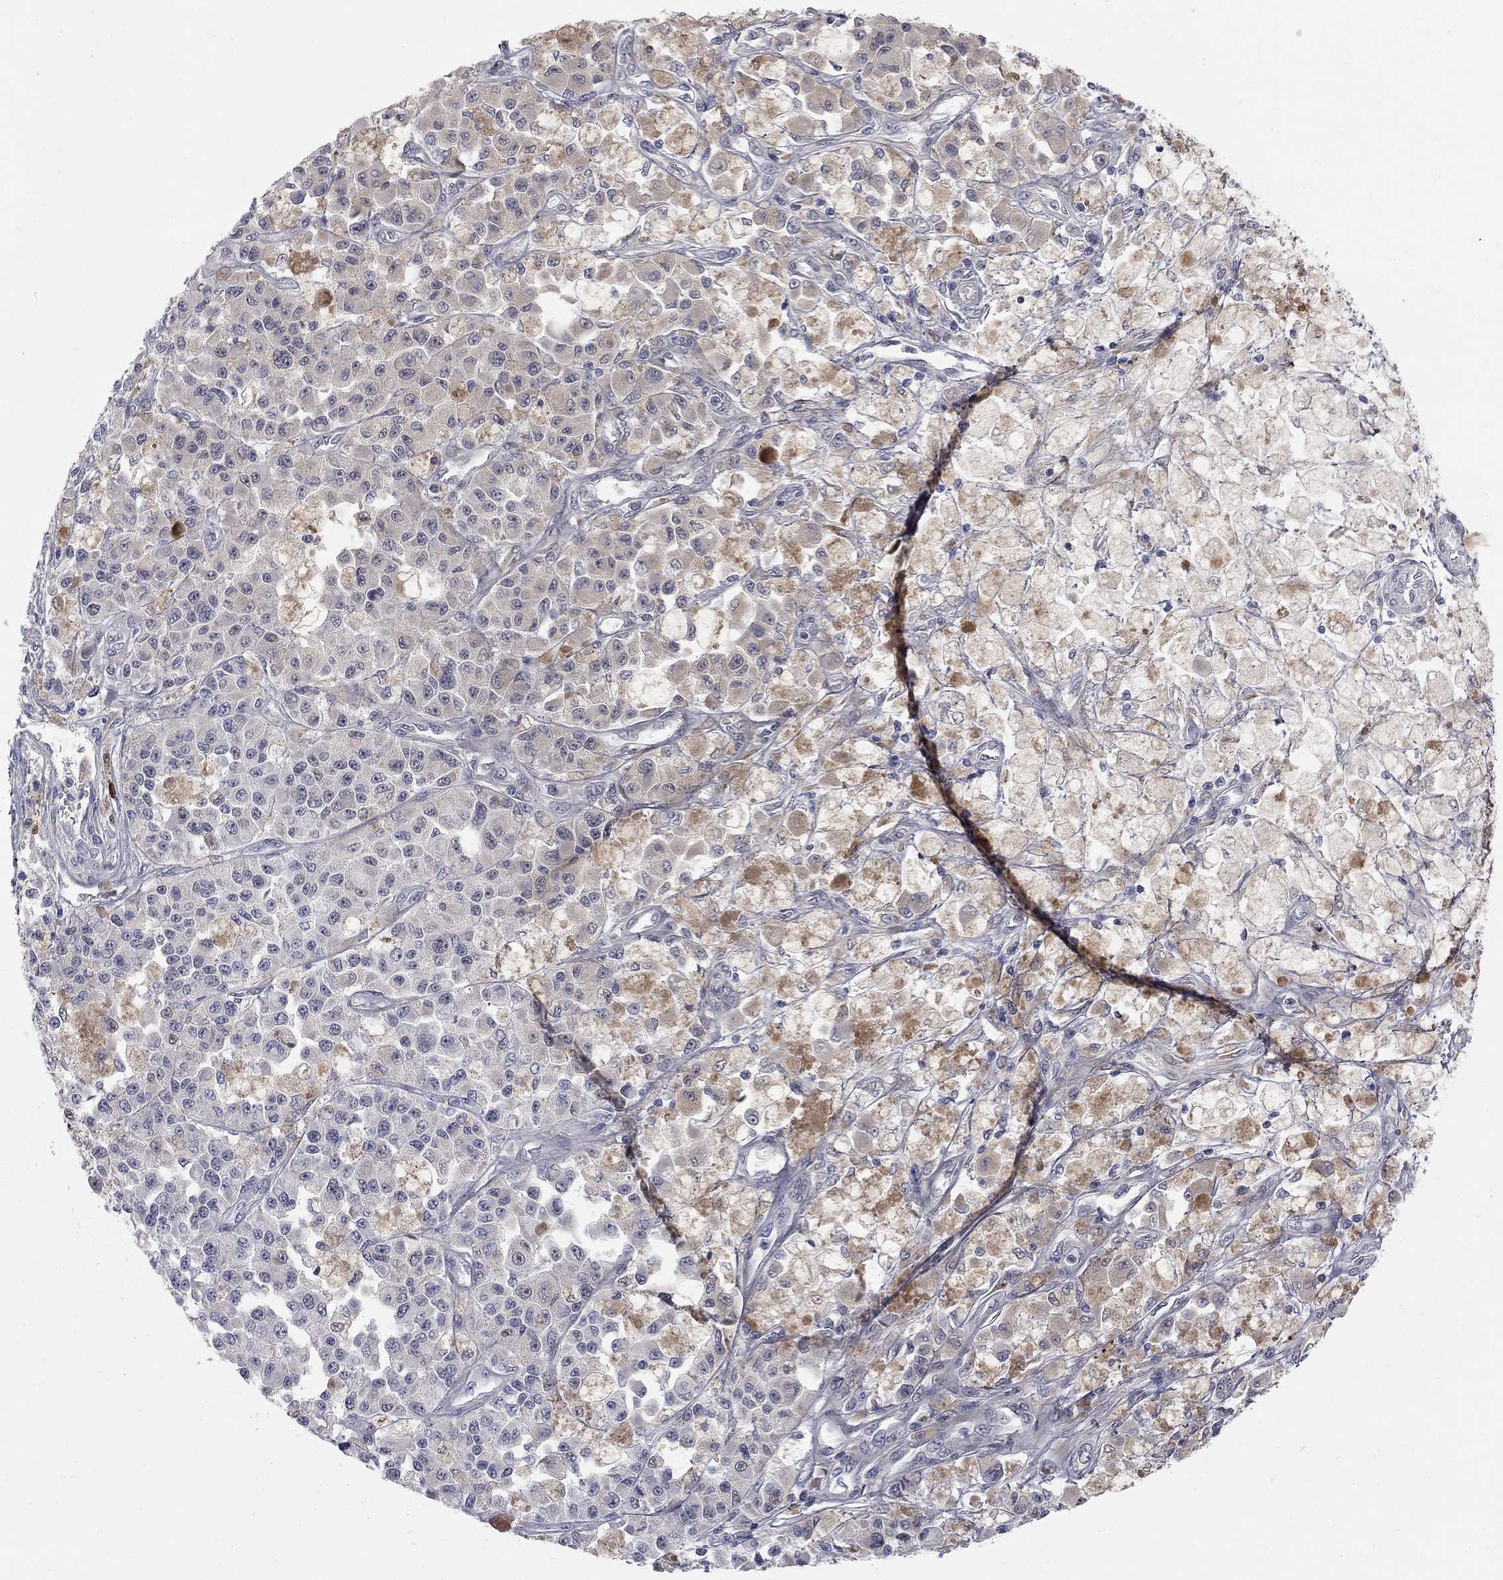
{"staining": {"intensity": "negative", "quantity": "none", "location": "none"}, "tissue": "melanoma", "cell_type": "Tumor cells", "image_type": "cancer", "snomed": [{"axis": "morphology", "description": "Malignant melanoma, NOS"}, {"axis": "topography", "description": "Skin"}], "caption": "There is no significant expression in tumor cells of melanoma.", "gene": "FAM221B", "patient": {"sex": "female", "age": 58}}